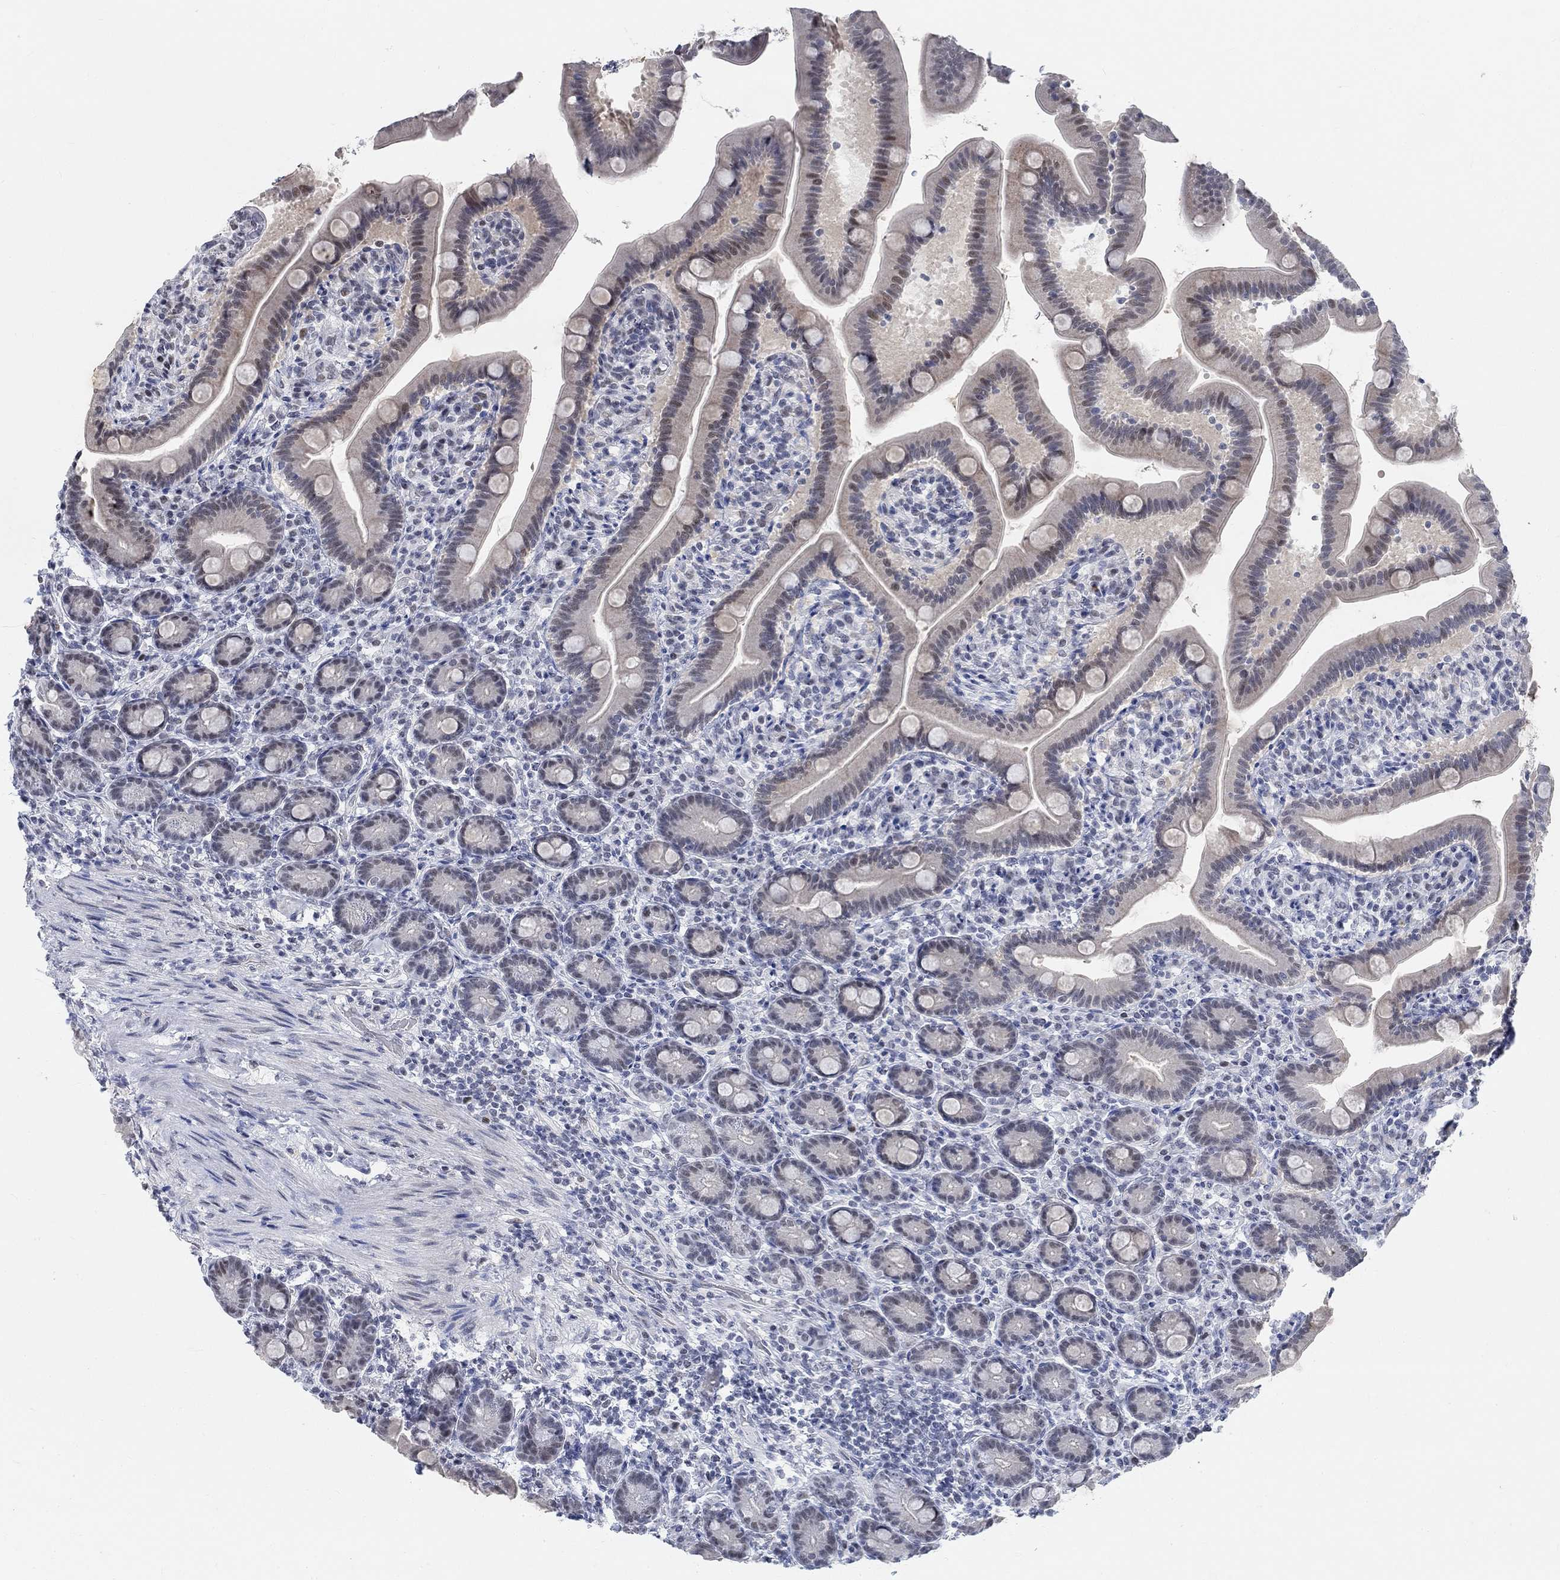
{"staining": {"intensity": "negative", "quantity": "none", "location": "none"}, "tissue": "small intestine", "cell_type": "Glandular cells", "image_type": "normal", "snomed": [{"axis": "morphology", "description": "Normal tissue, NOS"}, {"axis": "topography", "description": "Small intestine"}], "caption": "Immunohistochemical staining of normal human small intestine displays no significant expression in glandular cells.", "gene": "KCNH8", "patient": {"sex": "male", "age": 66}}